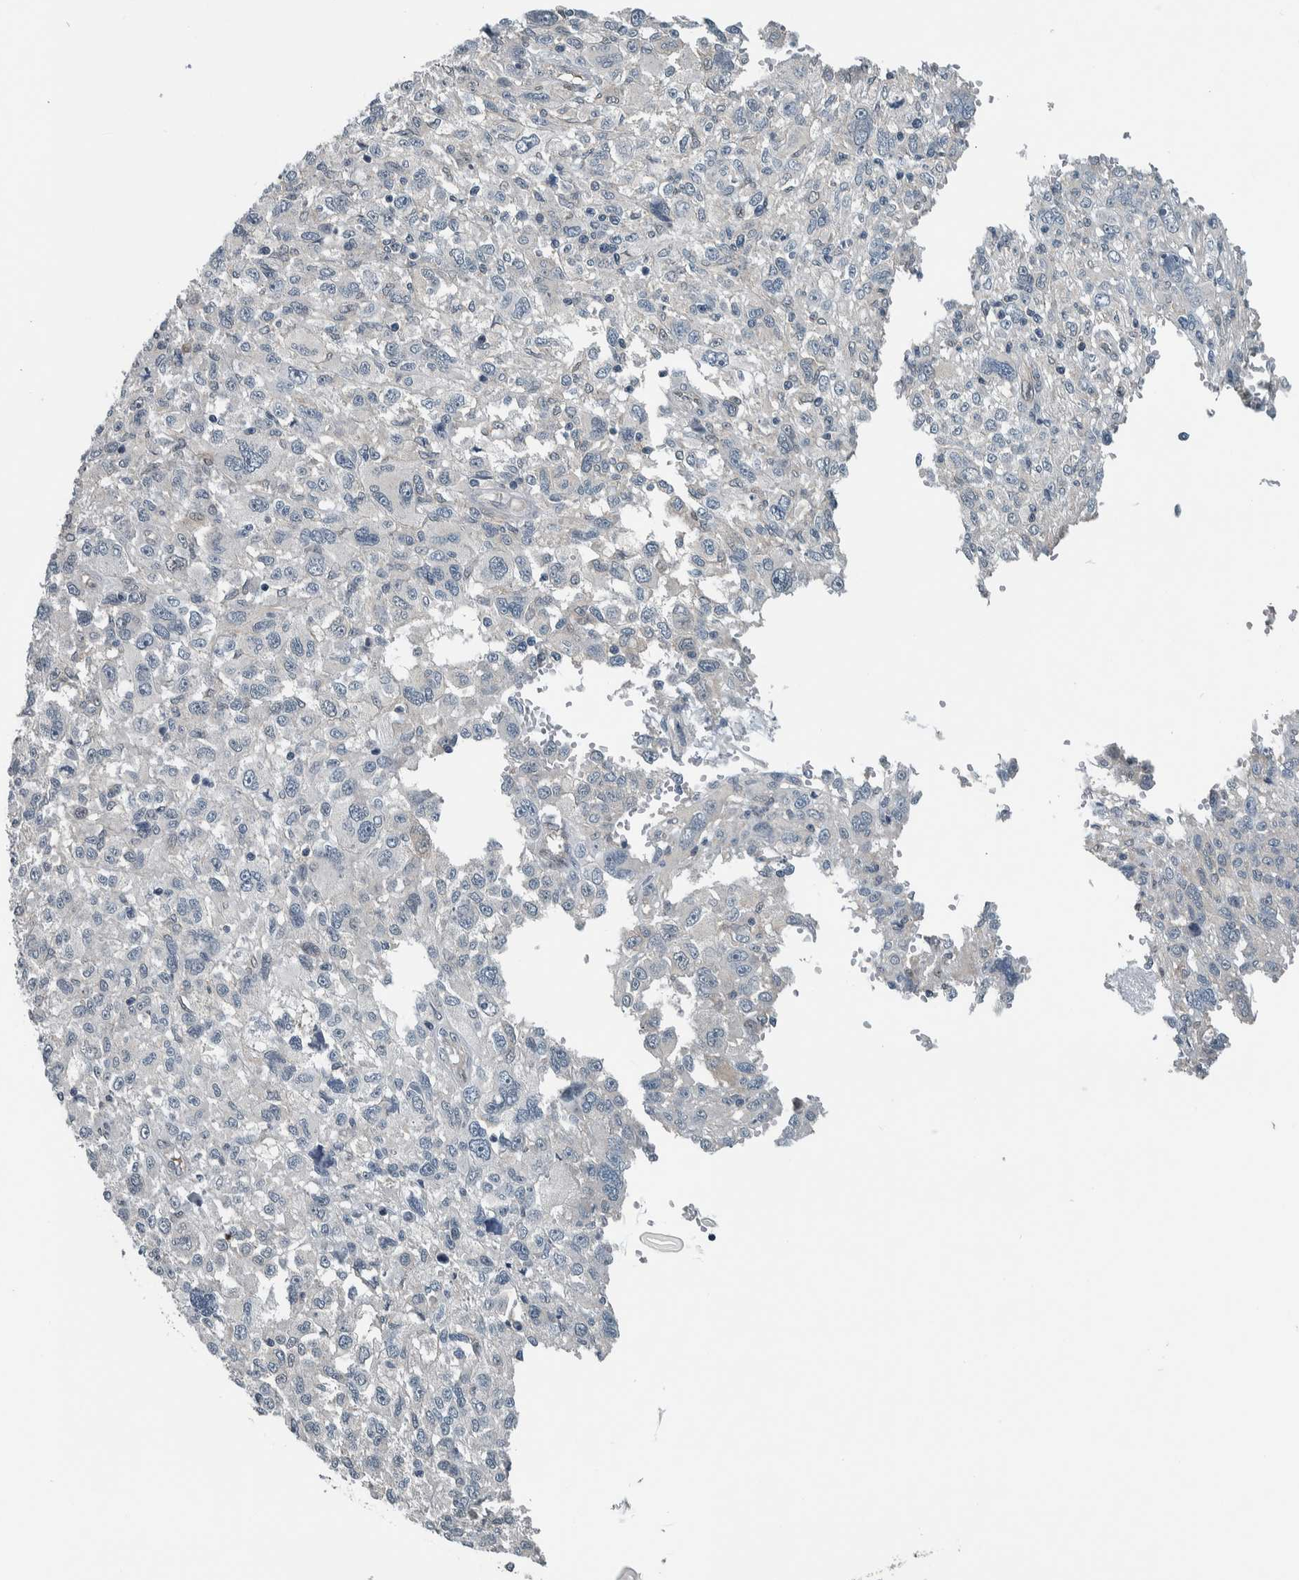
{"staining": {"intensity": "negative", "quantity": "none", "location": "none"}, "tissue": "melanoma", "cell_type": "Tumor cells", "image_type": "cancer", "snomed": [{"axis": "morphology", "description": "Malignant melanoma, NOS"}, {"axis": "topography", "description": "Skin"}], "caption": "High power microscopy micrograph of an IHC photomicrograph of melanoma, revealing no significant expression in tumor cells.", "gene": "ALAD", "patient": {"sex": "female", "age": 55}}